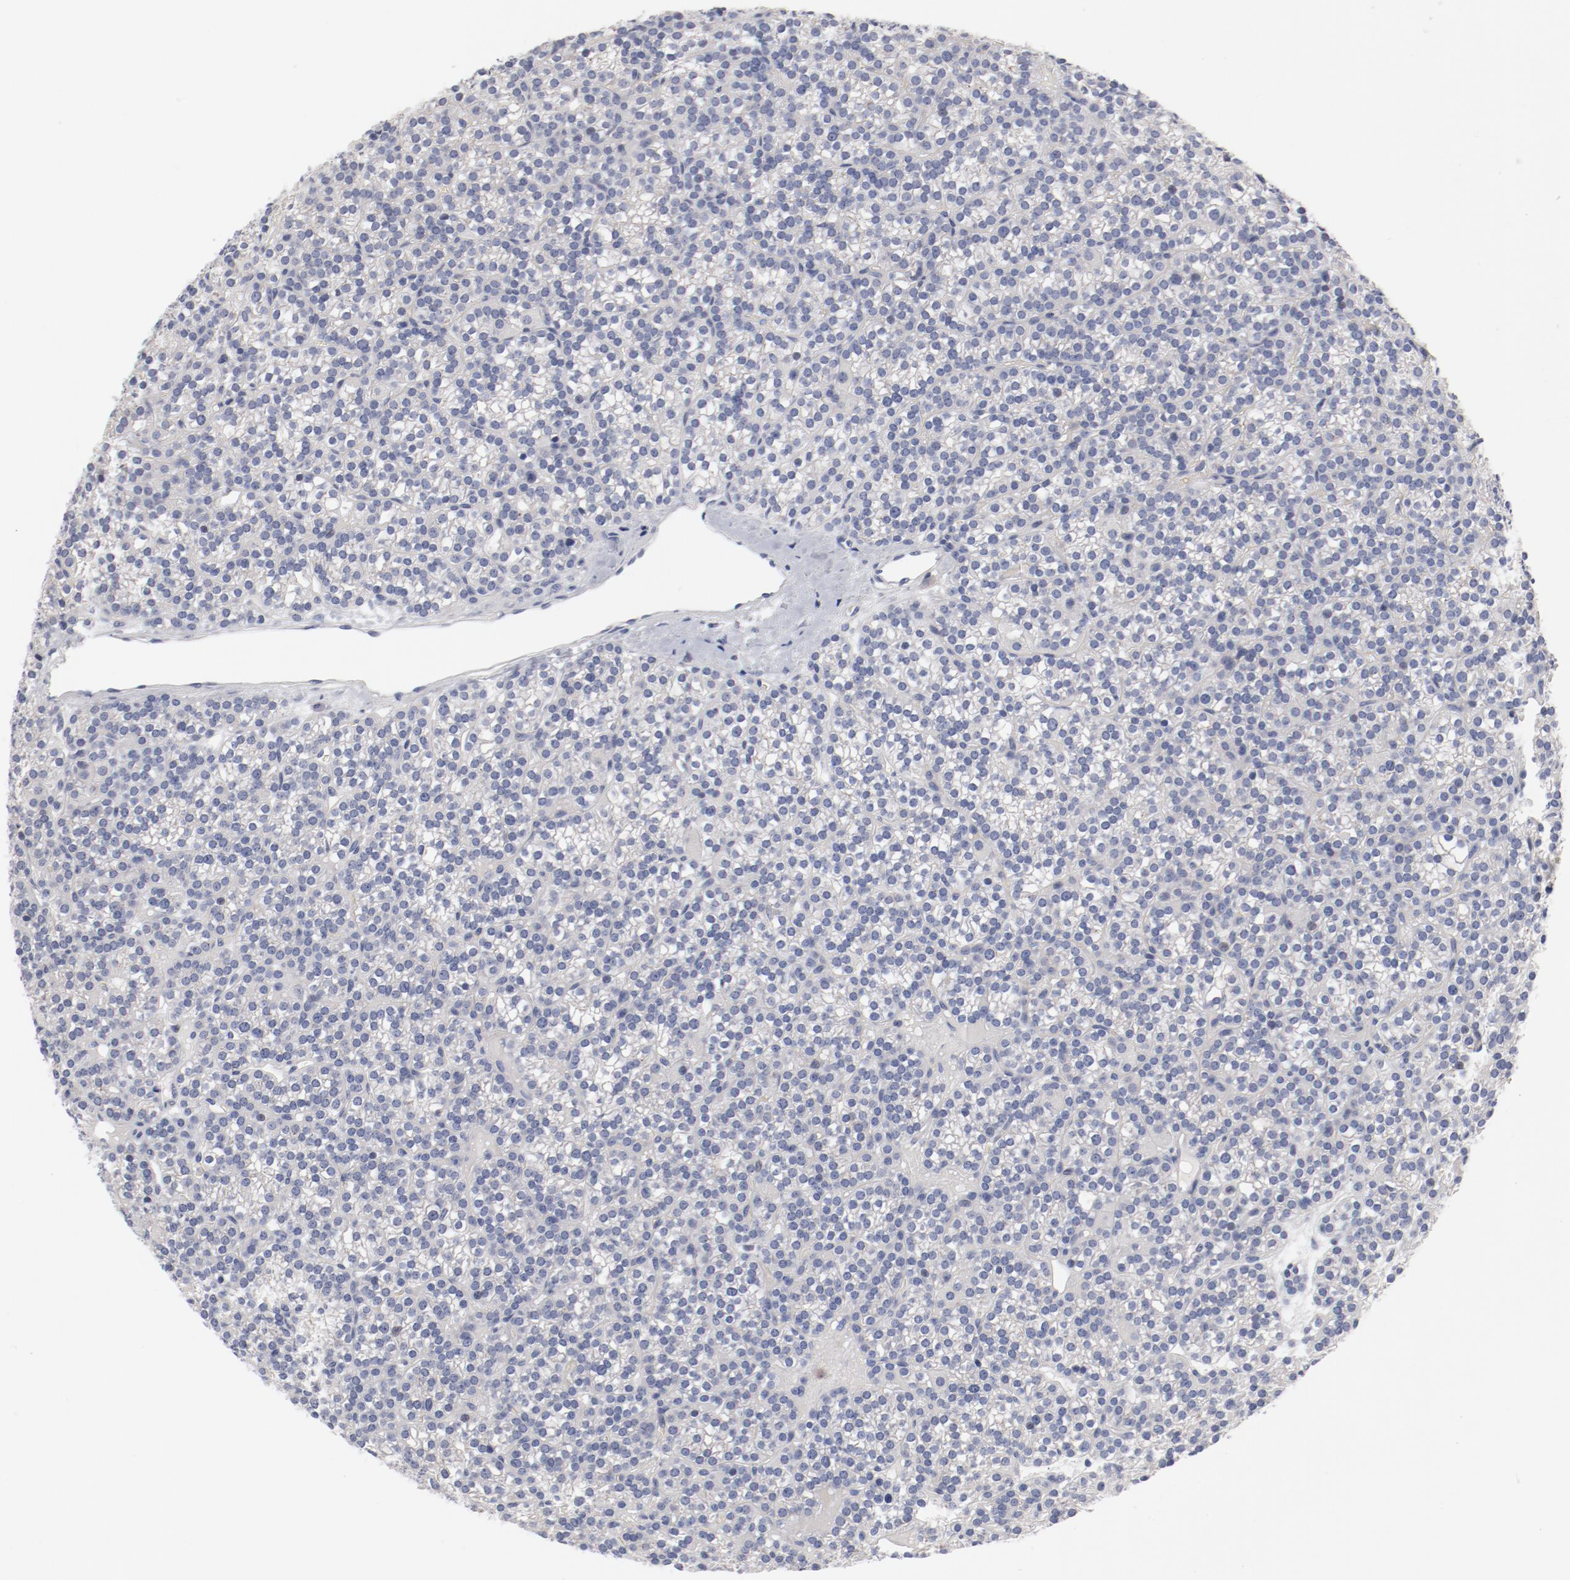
{"staining": {"intensity": "negative", "quantity": "none", "location": "none"}, "tissue": "parathyroid gland", "cell_type": "Glandular cells", "image_type": "normal", "snomed": [{"axis": "morphology", "description": "Normal tissue, NOS"}, {"axis": "topography", "description": "Parathyroid gland"}], "caption": "There is no significant positivity in glandular cells of parathyroid gland. (DAB immunohistochemistry visualized using brightfield microscopy, high magnification).", "gene": "KCNK13", "patient": {"sex": "female", "age": 50}}